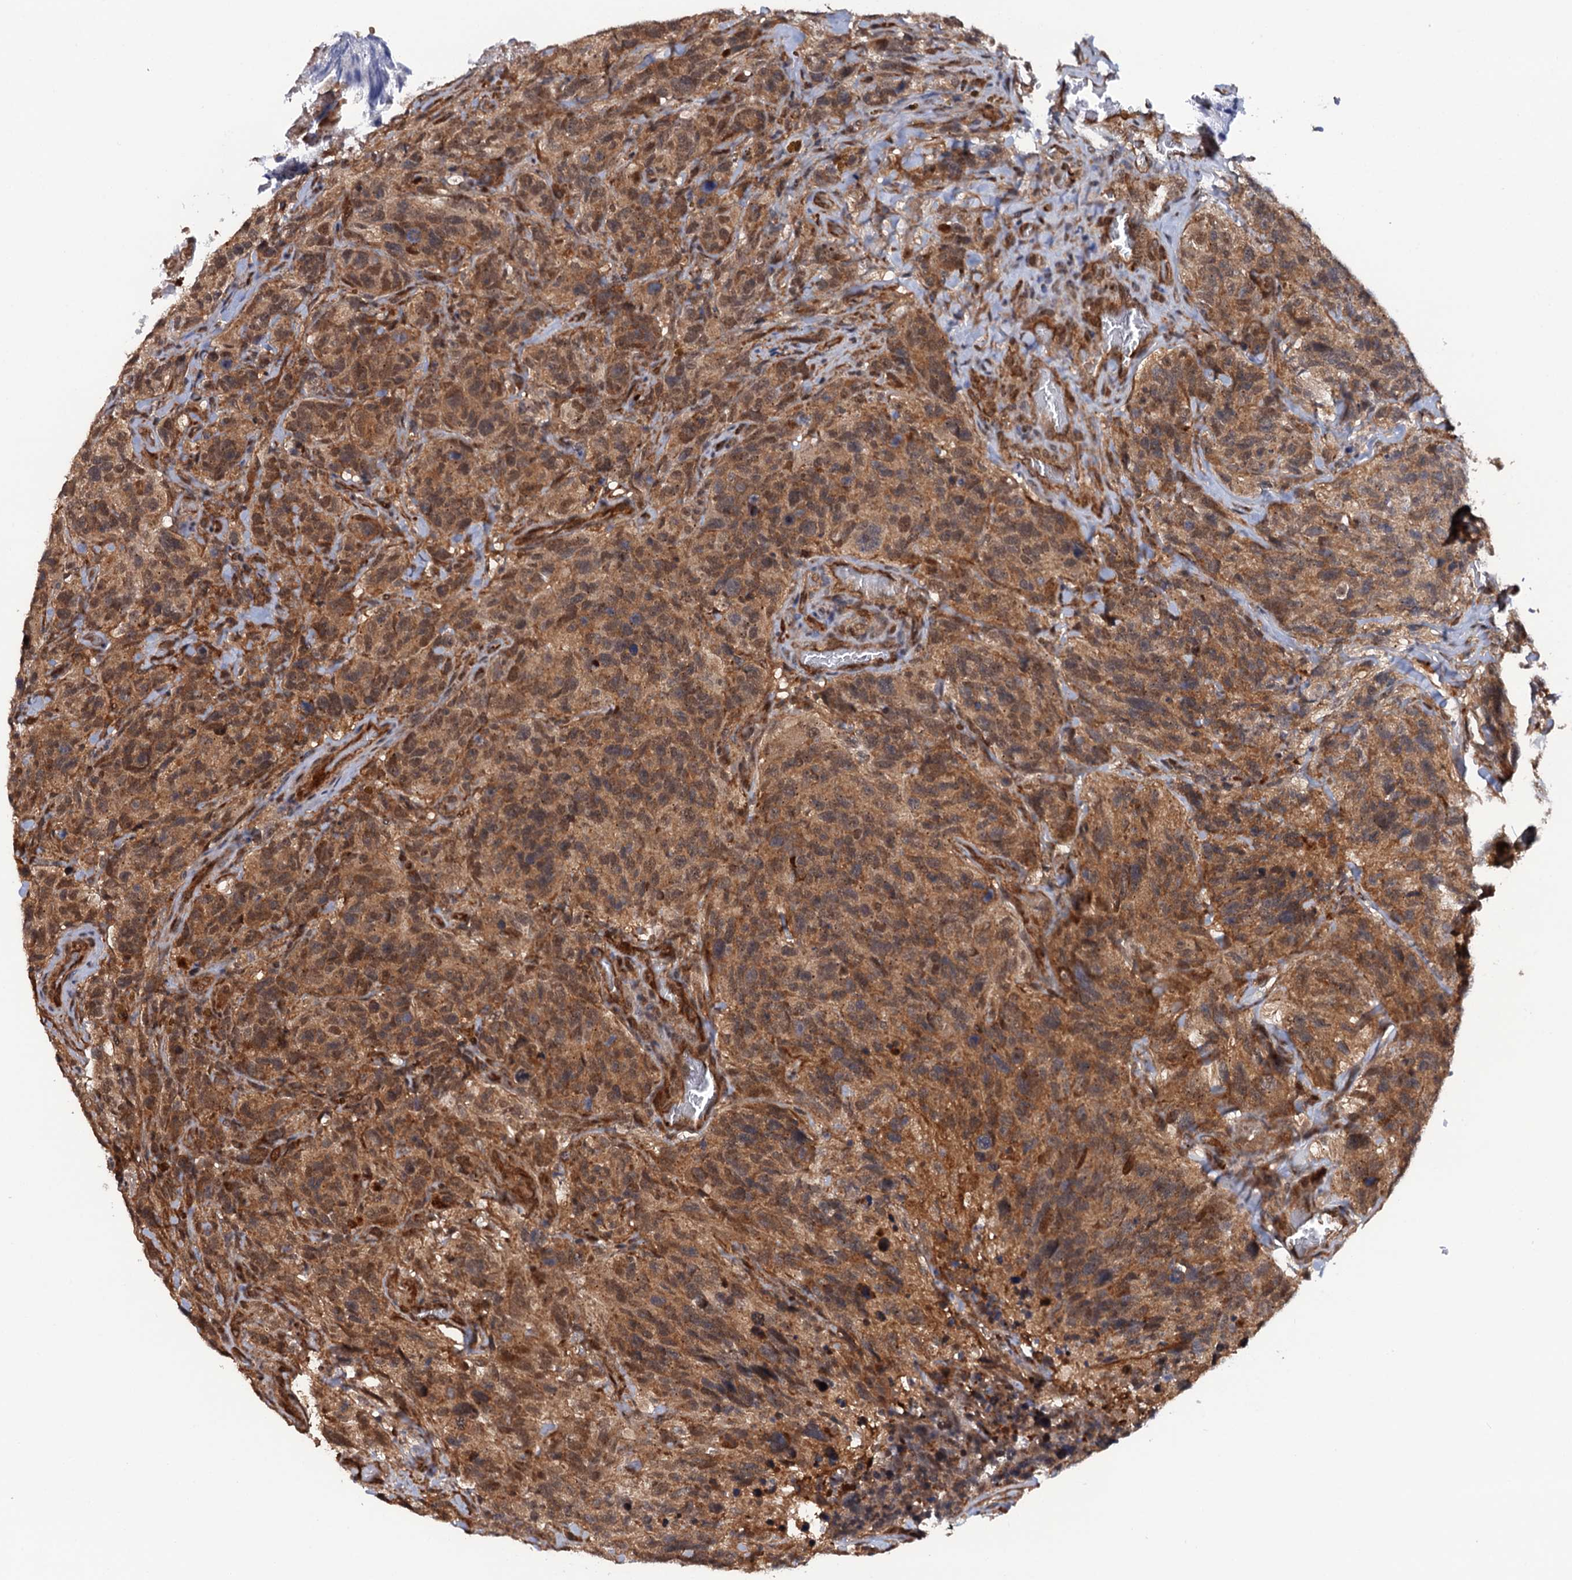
{"staining": {"intensity": "moderate", "quantity": ">75%", "location": "cytoplasmic/membranous"}, "tissue": "glioma", "cell_type": "Tumor cells", "image_type": "cancer", "snomed": [{"axis": "morphology", "description": "Glioma, malignant, High grade"}, {"axis": "topography", "description": "Brain"}], "caption": "Glioma was stained to show a protein in brown. There is medium levels of moderate cytoplasmic/membranous staining in approximately >75% of tumor cells. Immunohistochemistry (ihc) stains the protein of interest in brown and the nuclei are stained blue.", "gene": "CDC23", "patient": {"sex": "male", "age": 69}}